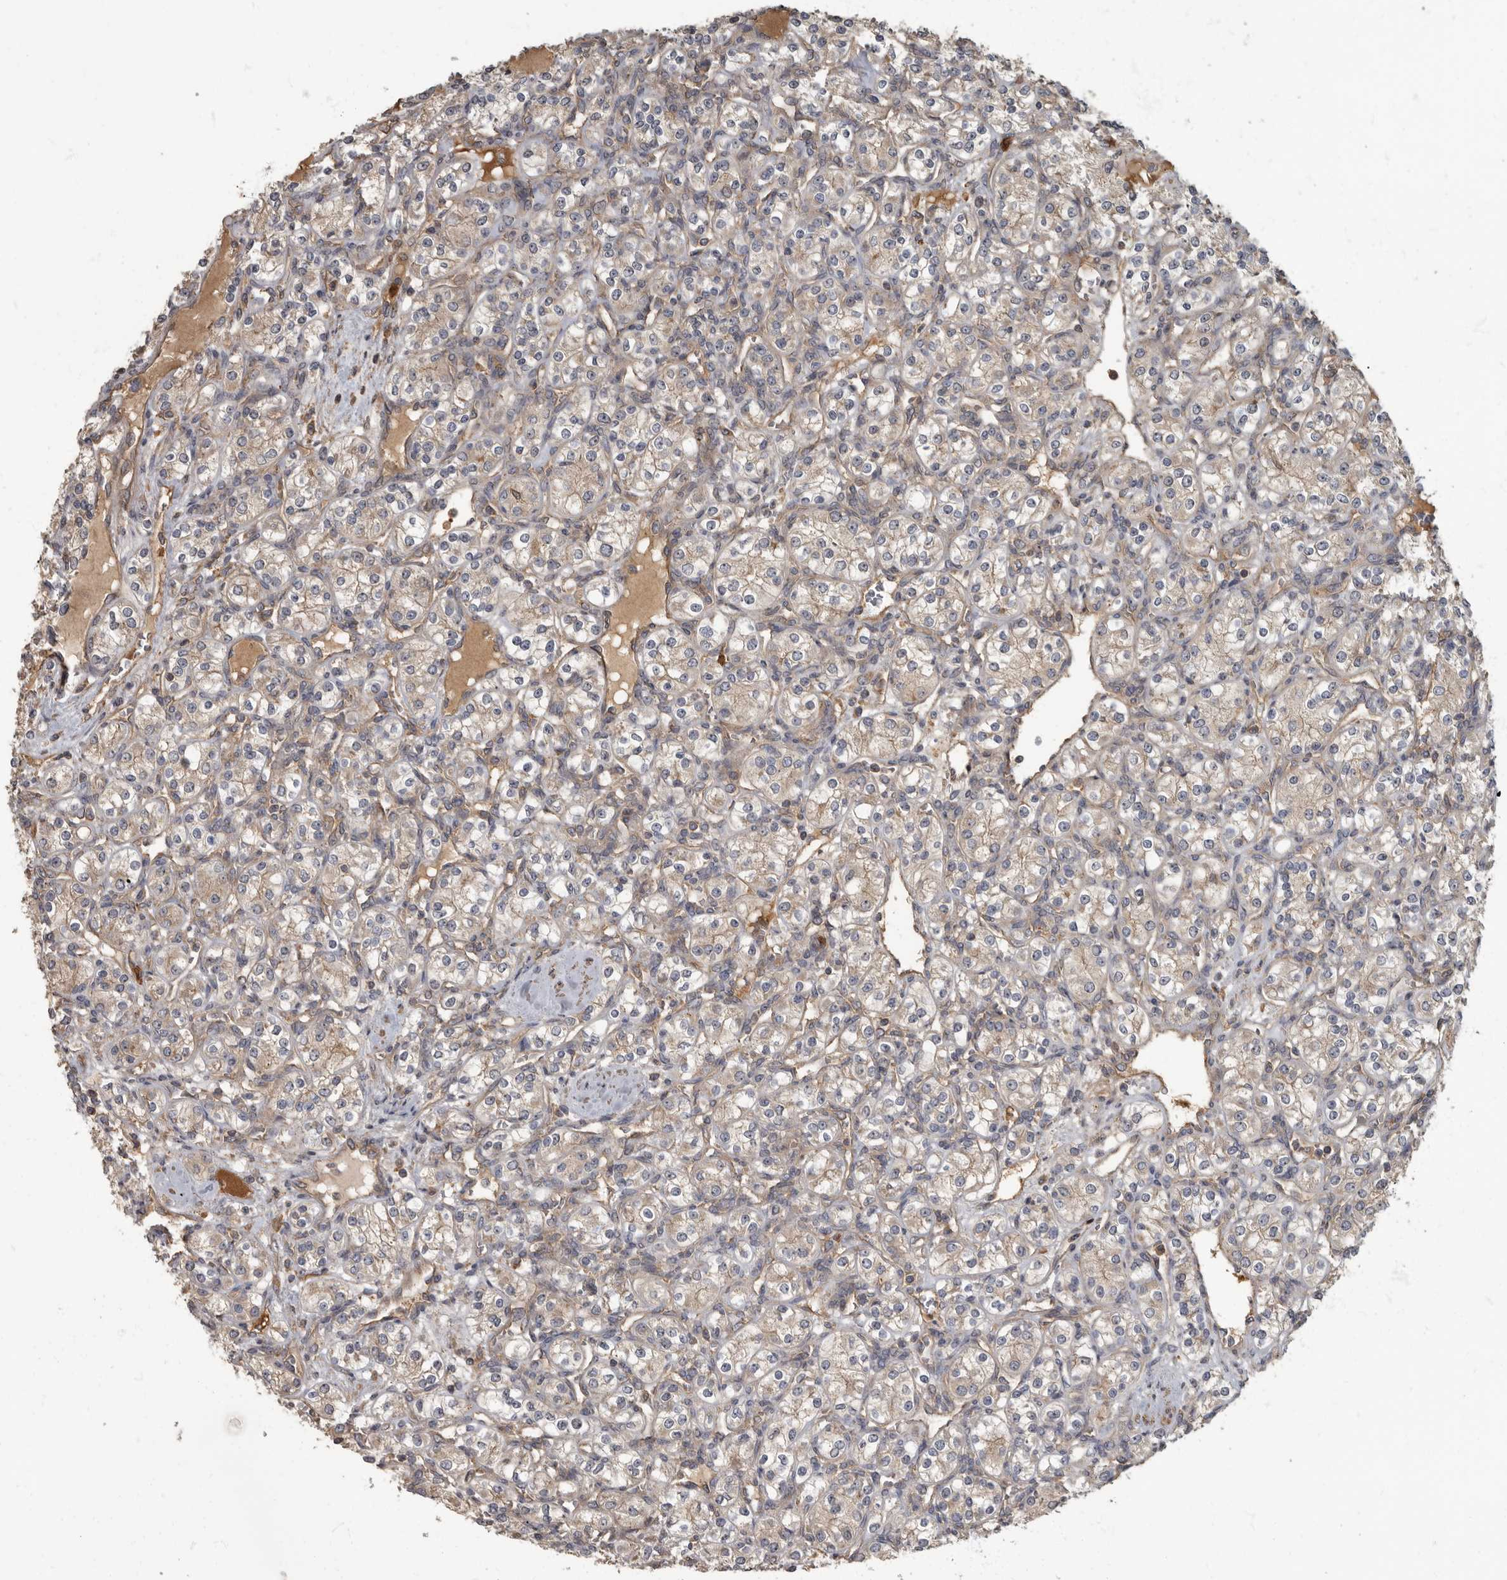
{"staining": {"intensity": "weak", "quantity": "25%-75%", "location": "cytoplasmic/membranous"}, "tissue": "renal cancer", "cell_type": "Tumor cells", "image_type": "cancer", "snomed": [{"axis": "morphology", "description": "Adenocarcinoma, NOS"}, {"axis": "topography", "description": "Kidney"}], "caption": "Renal cancer (adenocarcinoma) stained with DAB immunohistochemistry reveals low levels of weak cytoplasmic/membranous staining in approximately 25%-75% of tumor cells. (Brightfield microscopy of DAB IHC at high magnification).", "gene": "DAAM1", "patient": {"sex": "male", "age": 77}}